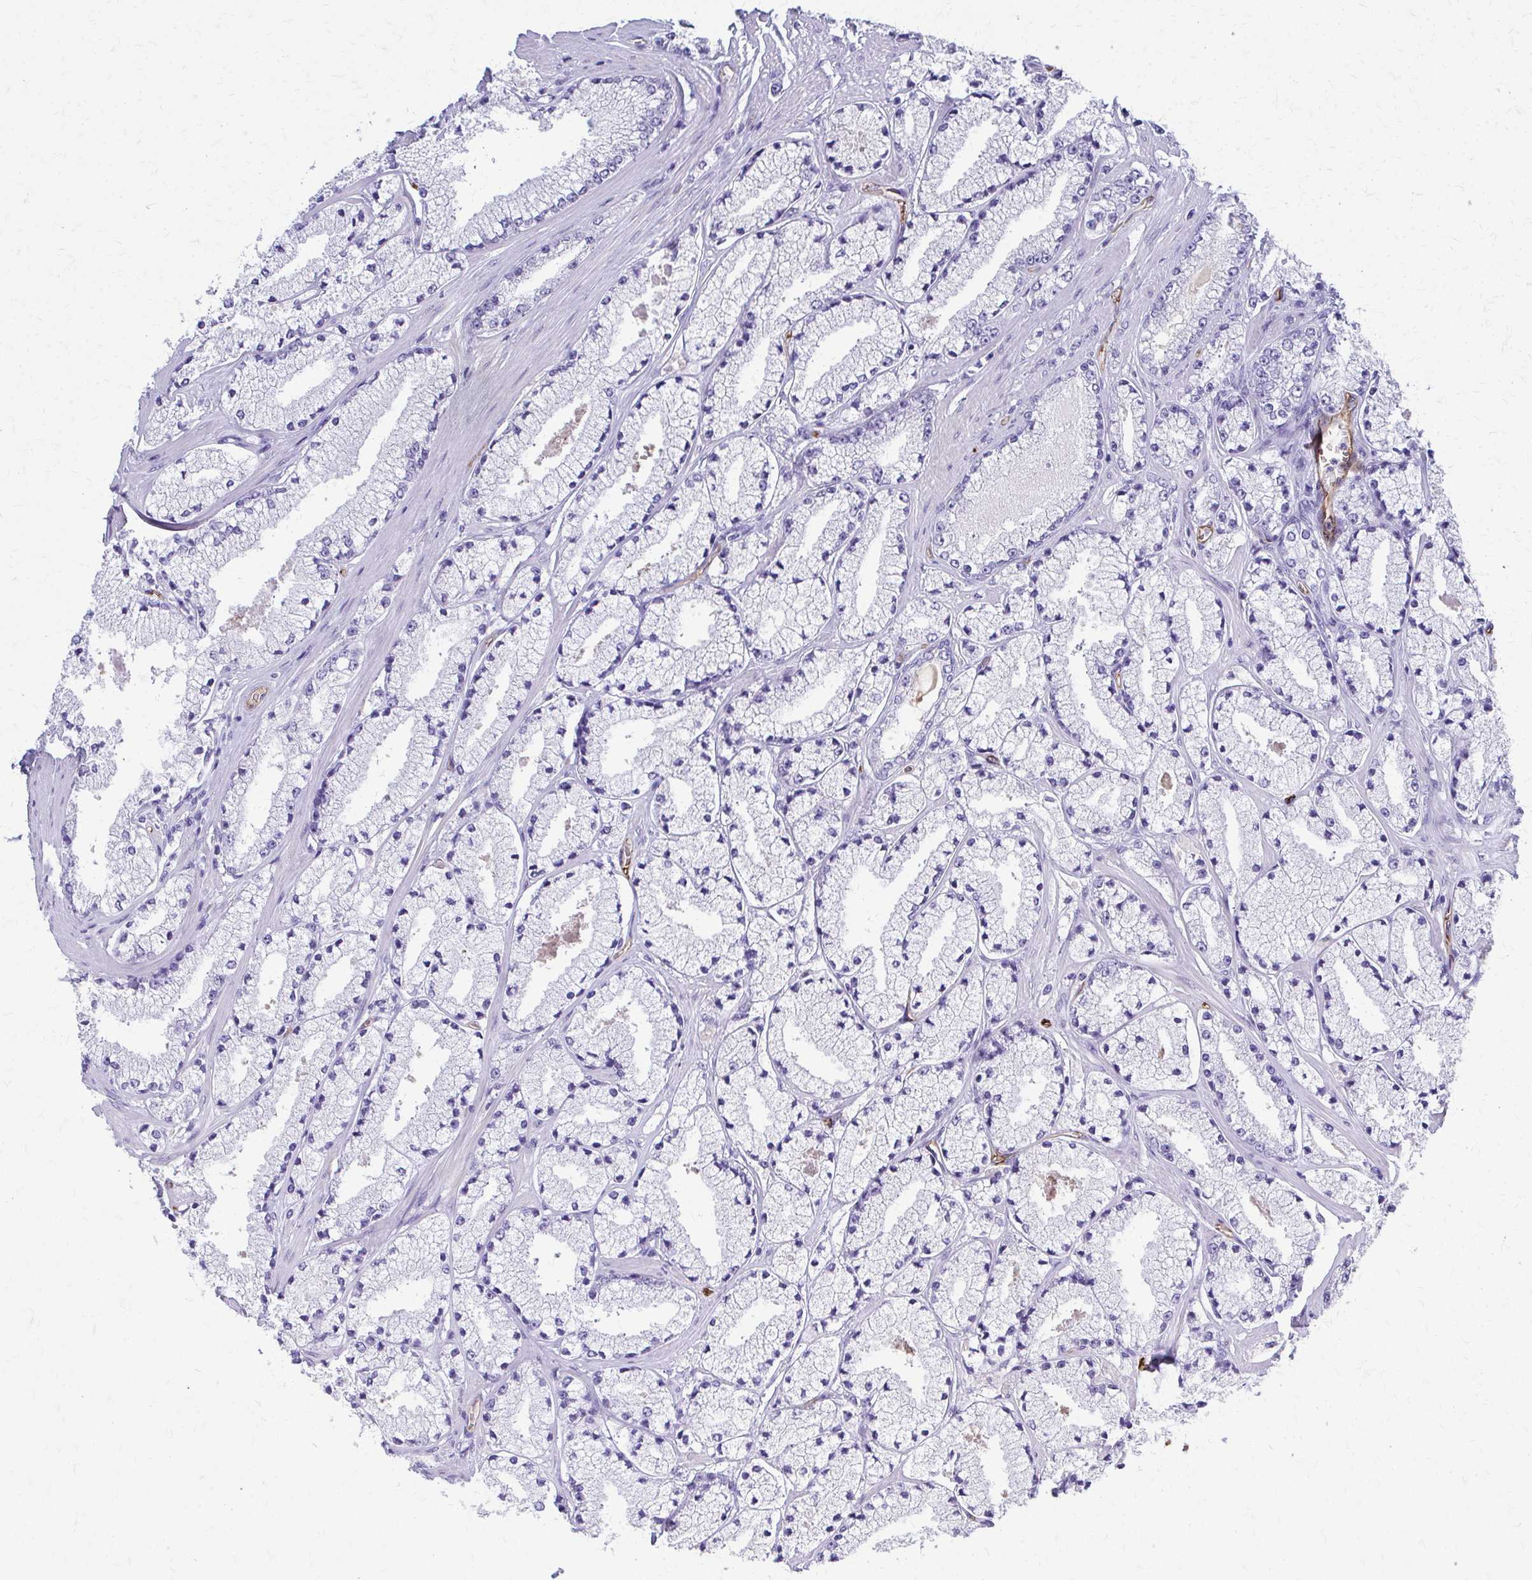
{"staining": {"intensity": "negative", "quantity": "none", "location": "none"}, "tissue": "prostate cancer", "cell_type": "Tumor cells", "image_type": "cancer", "snomed": [{"axis": "morphology", "description": "Adenocarcinoma, High grade"}, {"axis": "topography", "description": "Prostate"}], "caption": "Immunohistochemistry (IHC) photomicrograph of neoplastic tissue: human prostate cancer (high-grade adenocarcinoma) stained with DAB shows no significant protein positivity in tumor cells.", "gene": "TPSG1", "patient": {"sex": "male", "age": 63}}